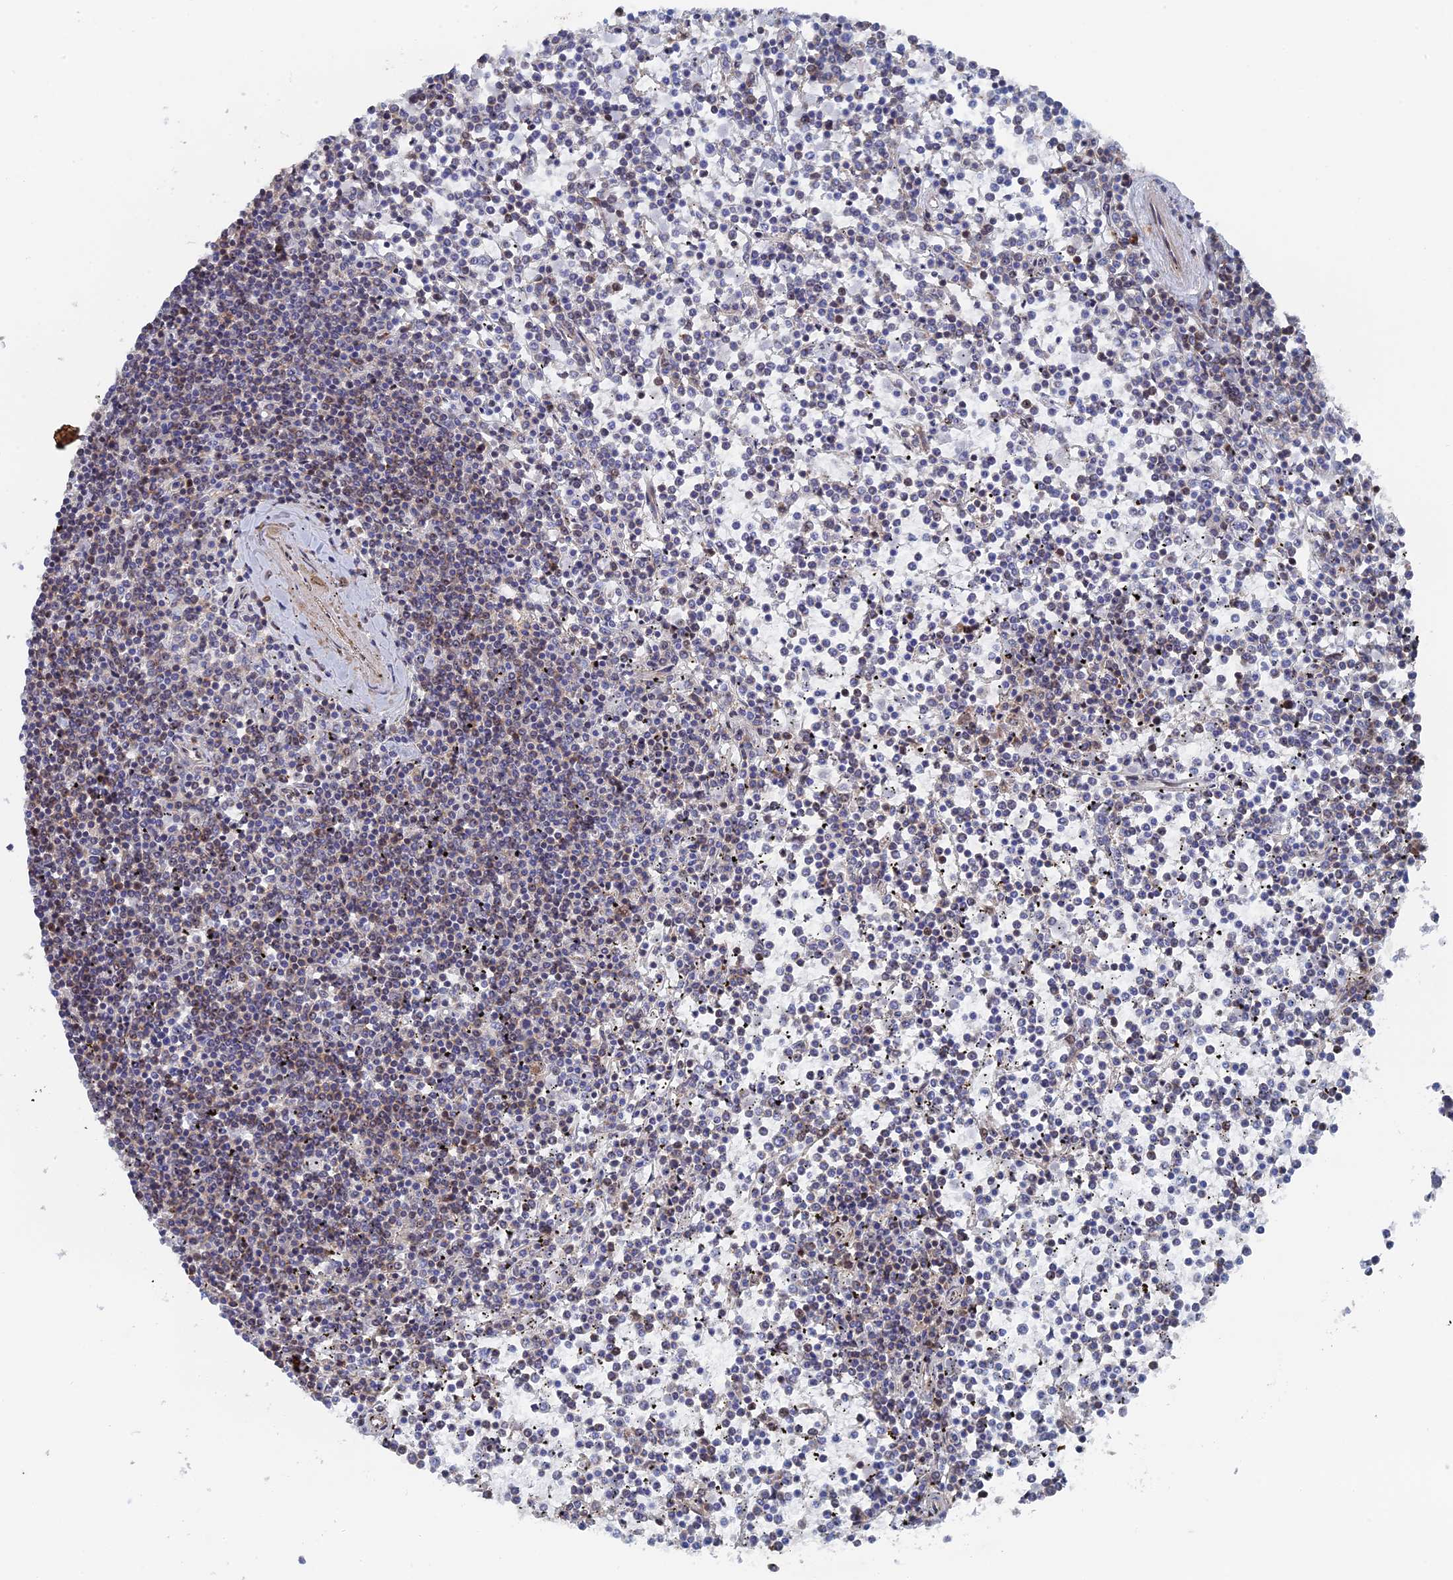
{"staining": {"intensity": "negative", "quantity": "none", "location": "none"}, "tissue": "lymphoma", "cell_type": "Tumor cells", "image_type": "cancer", "snomed": [{"axis": "morphology", "description": "Malignant lymphoma, non-Hodgkin's type, Low grade"}, {"axis": "topography", "description": "Spleen"}], "caption": "Tumor cells are negative for brown protein staining in lymphoma. (DAB immunohistochemistry (IHC) with hematoxylin counter stain).", "gene": "IL7", "patient": {"sex": "female", "age": 19}}